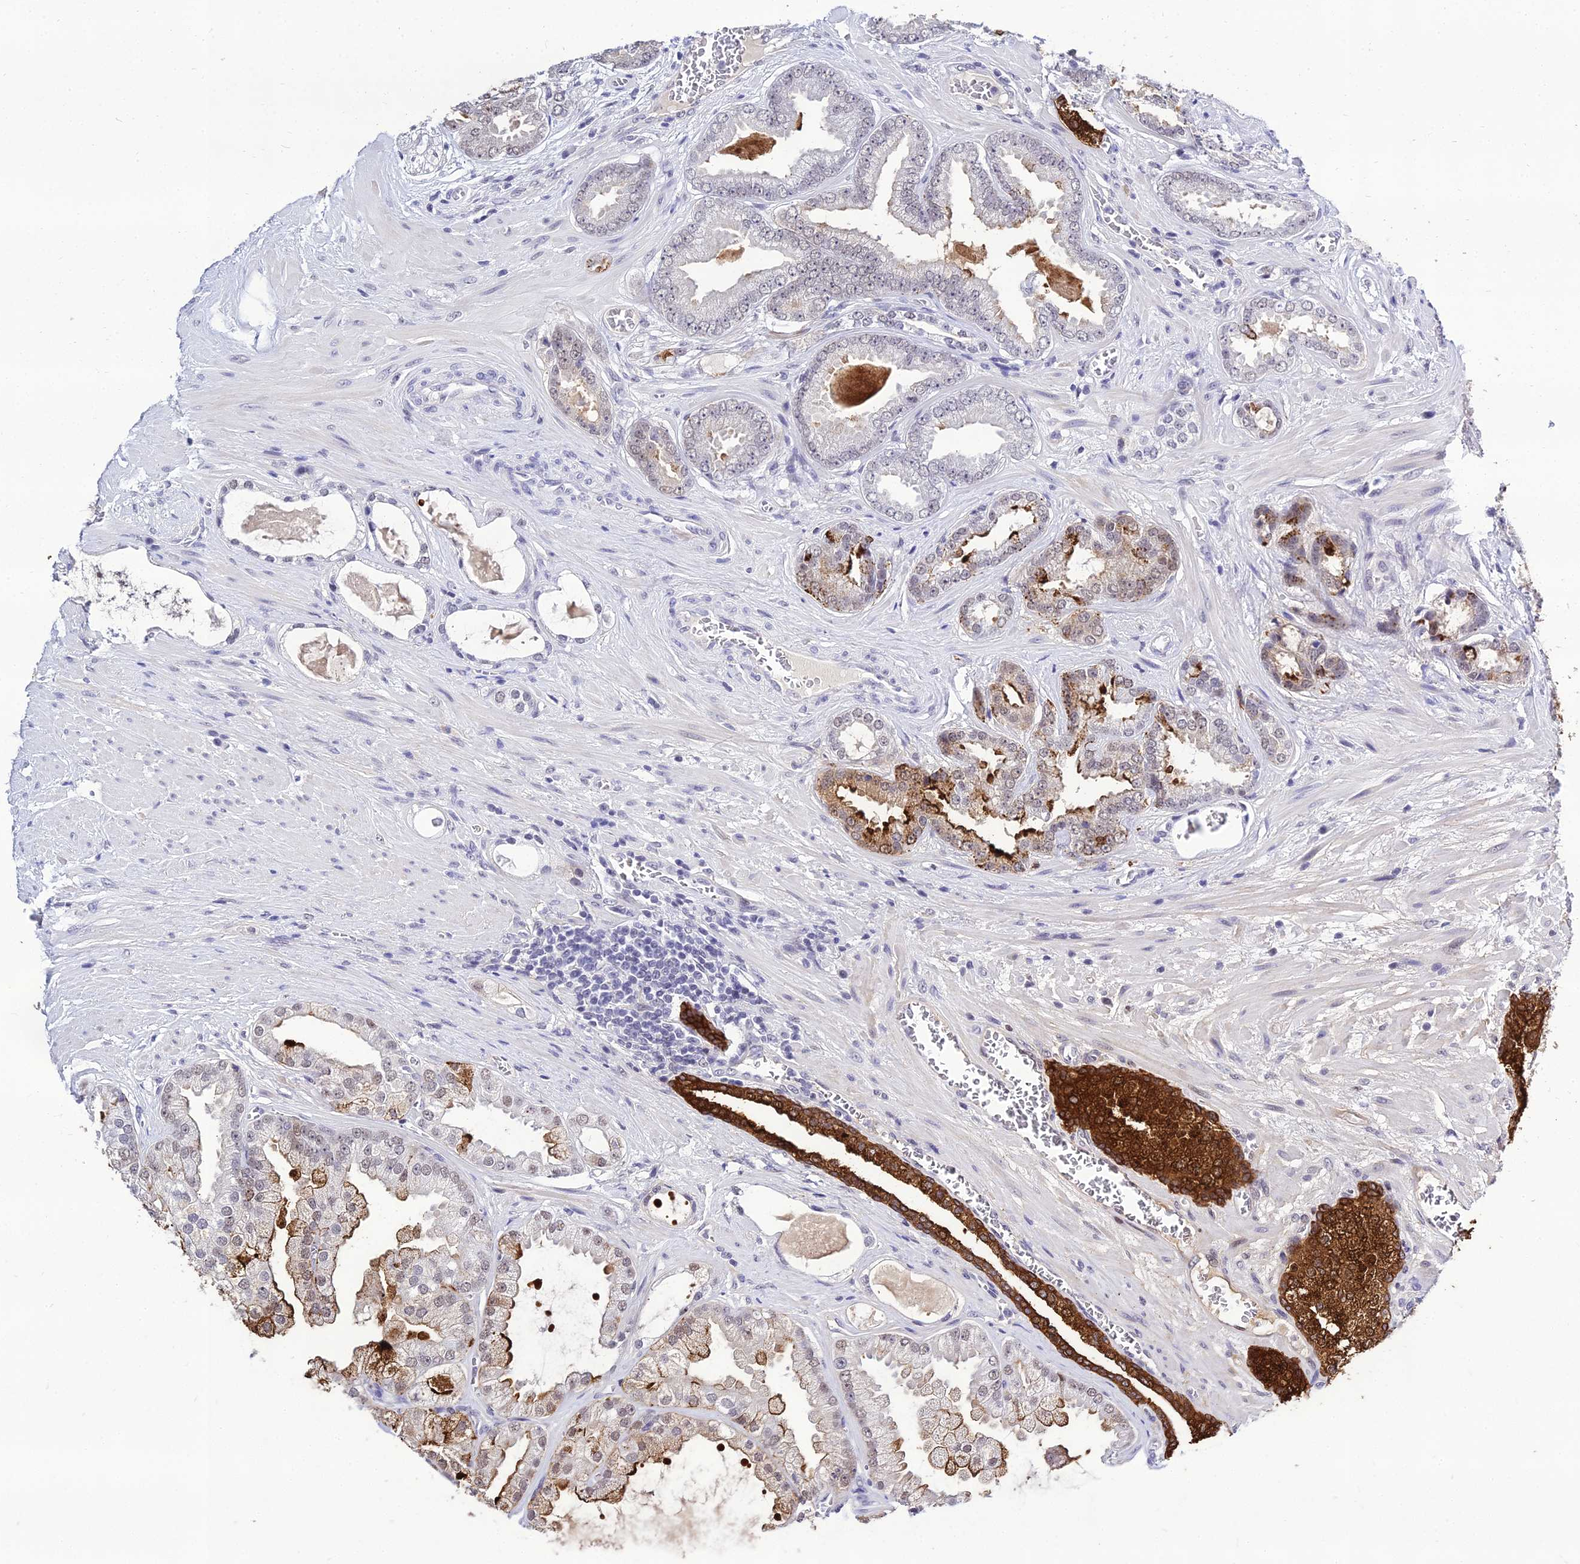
{"staining": {"intensity": "strong", "quantity": "<25%", "location": "cytoplasmic/membranous,nuclear"}, "tissue": "prostate cancer", "cell_type": "Tumor cells", "image_type": "cancer", "snomed": [{"axis": "morphology", "description": "Adenocarcinoma, Low grade"}, {"axis": "topography", "description": "Prostate"}], "caption": "This photomicrograph displays prostate cancer (adenocarcinoma (low-grade)) stained with IHC to label a protein in brown. The cytoplasmic/membranous and nuclear of tumor cells show strong positivity for the protein. Nuclei are counter-stained blue.", "gene": "PPP4R2", "patient": {"sex": "male", "age": 57}}